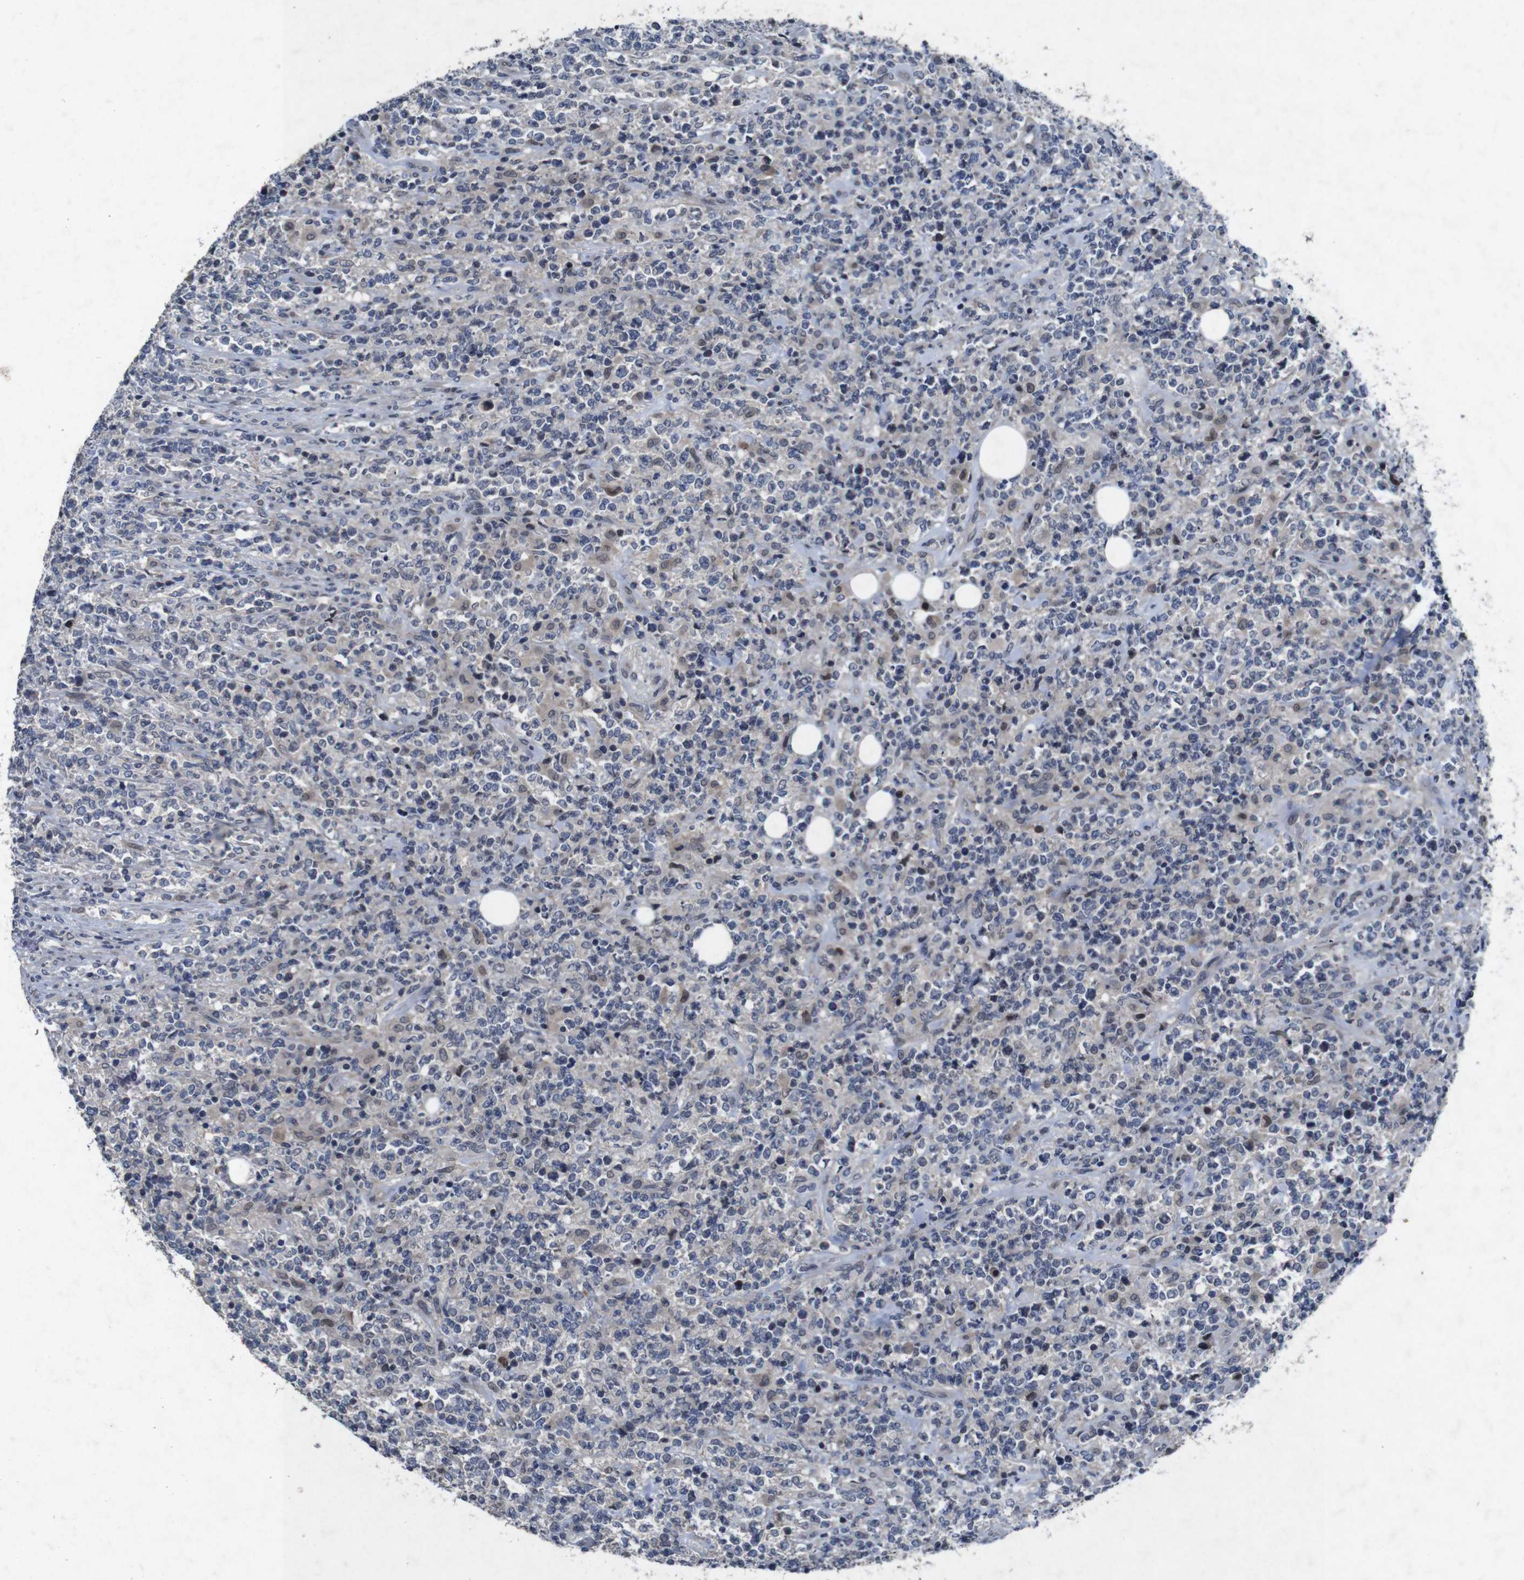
{"staining": {"intensity": "negative", "quantity": "none", "location": "none"}, "tissue": "lymphoma", "cell_type": "Tumor cells", "image_type": "cancer", "snomed": [{"axis": "morphology", "description": "Malignant lymphoma, non-Hodgkin's type, High grade"}, {"axis": "topography", "description": "Soft tissue"}], "caption": "DAB immunohistochemical staining of lymphoma displays no significant positivity in tumor cells. (DAB (3,3'-diaminobenzidine) immunohistochemistry (IHC), high magnification).", "gene": "AKT3", "patient": {"sex": "male", "age": 18}}